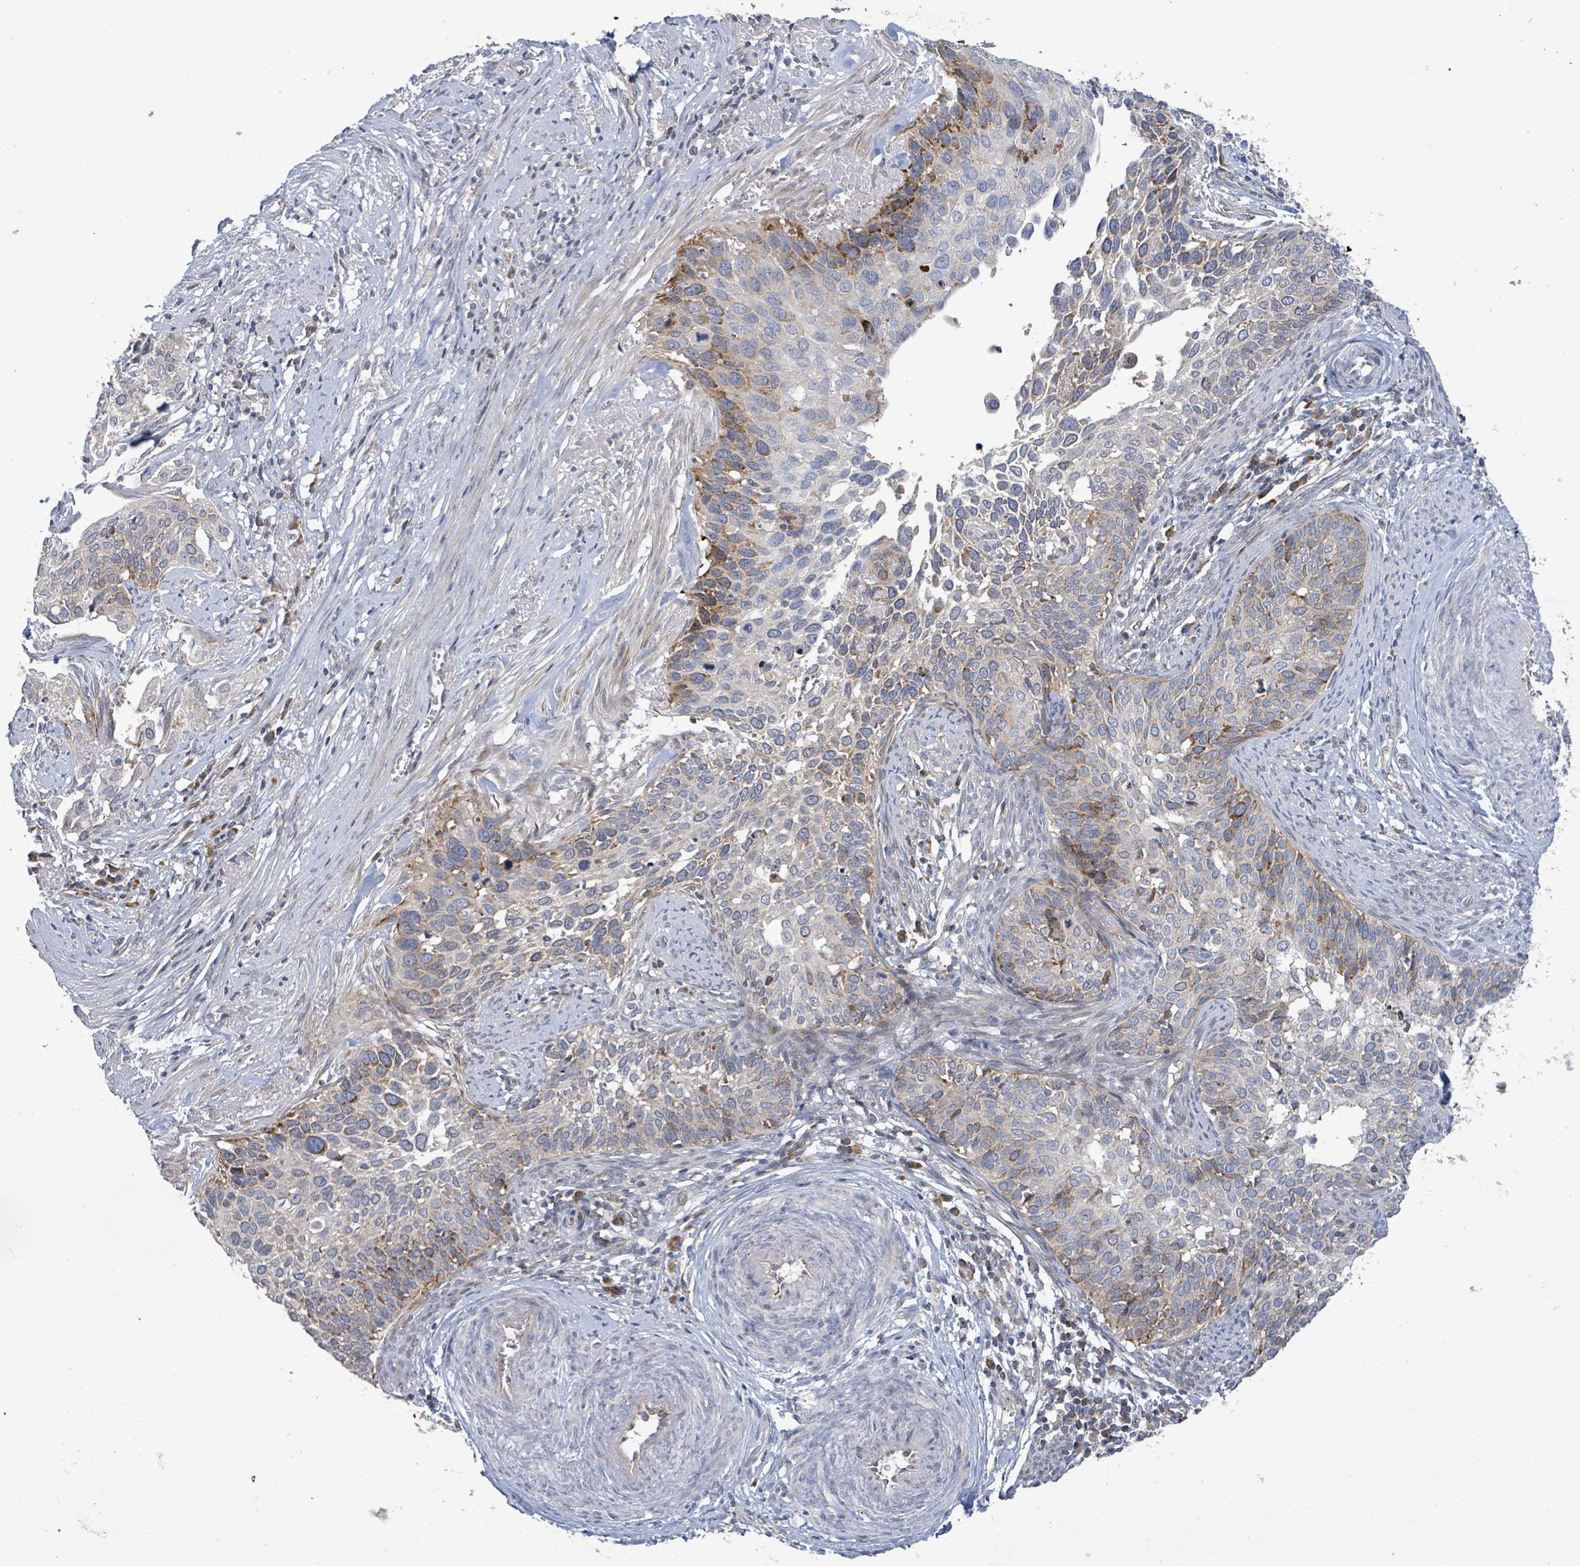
{"staining": {"intensity": "strong", "quantity": "<25%", "location": "cytoplasmic/membranous"}, "tissue": "cervical cancer", "cell_type": "Tumor cells", "image_type": "cancer", "snomed": [{"axis": "morphology", "description": "Squamous cell carcinoma, NOS"}, {"axis": "topography", "description": "Cervix"}], "caption": "Immunohistochemistry (DAB) staining of human cervical squamous cell carcinoma reveals strong cytoplasmic/membranous protein expression in approximately <25% of tumor cells.", "gene": "LILRA4", "patient": {"sex": "female", "age": 44}}